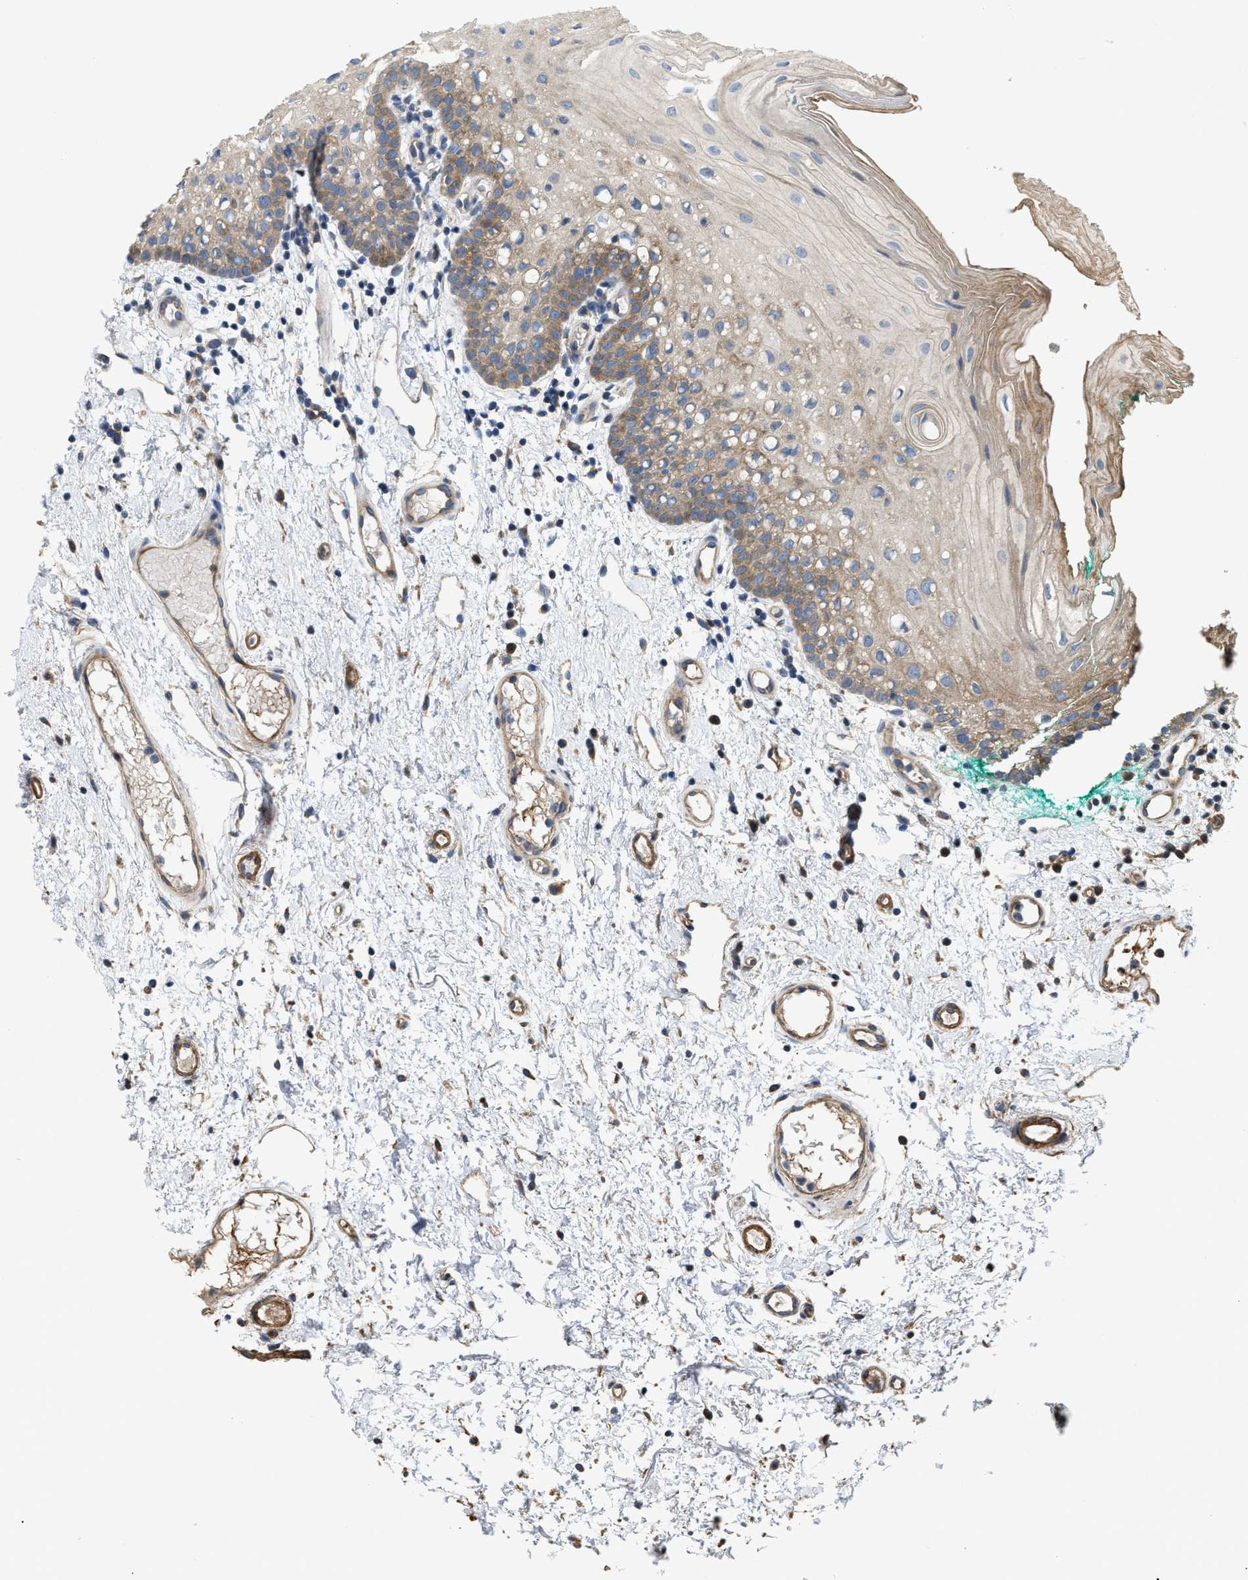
{"staining": {"intensity": "moderate", "quantity": ">75%", "location": "cytoplasmic/membranous"}, "tissue": "oral mucosa", "cell_type": "Squamous epithelial cells", "image_type": "normal", "snomed": [{"axis": "morphology", "description": "Normal tissue, NOS"}, {"axis": "morphology", "description": "Squamous cell carcinoma, NOS"}, {"axis": "topography", "description": "Oral tissue"}, {"axis": "topography", "description": "Salivary gland"}, {"axis": "topography", "description": "Head-Neck"}], "caption": "Immunohistochemical staining of unremarkable human oral mucosa displays medium levels of moderate cytoplasmic/membranous positivity in approximately >75% of squamous epithelial cells.", "gene": "DHX58", "patient": {"sex": "female", "age": 62}}